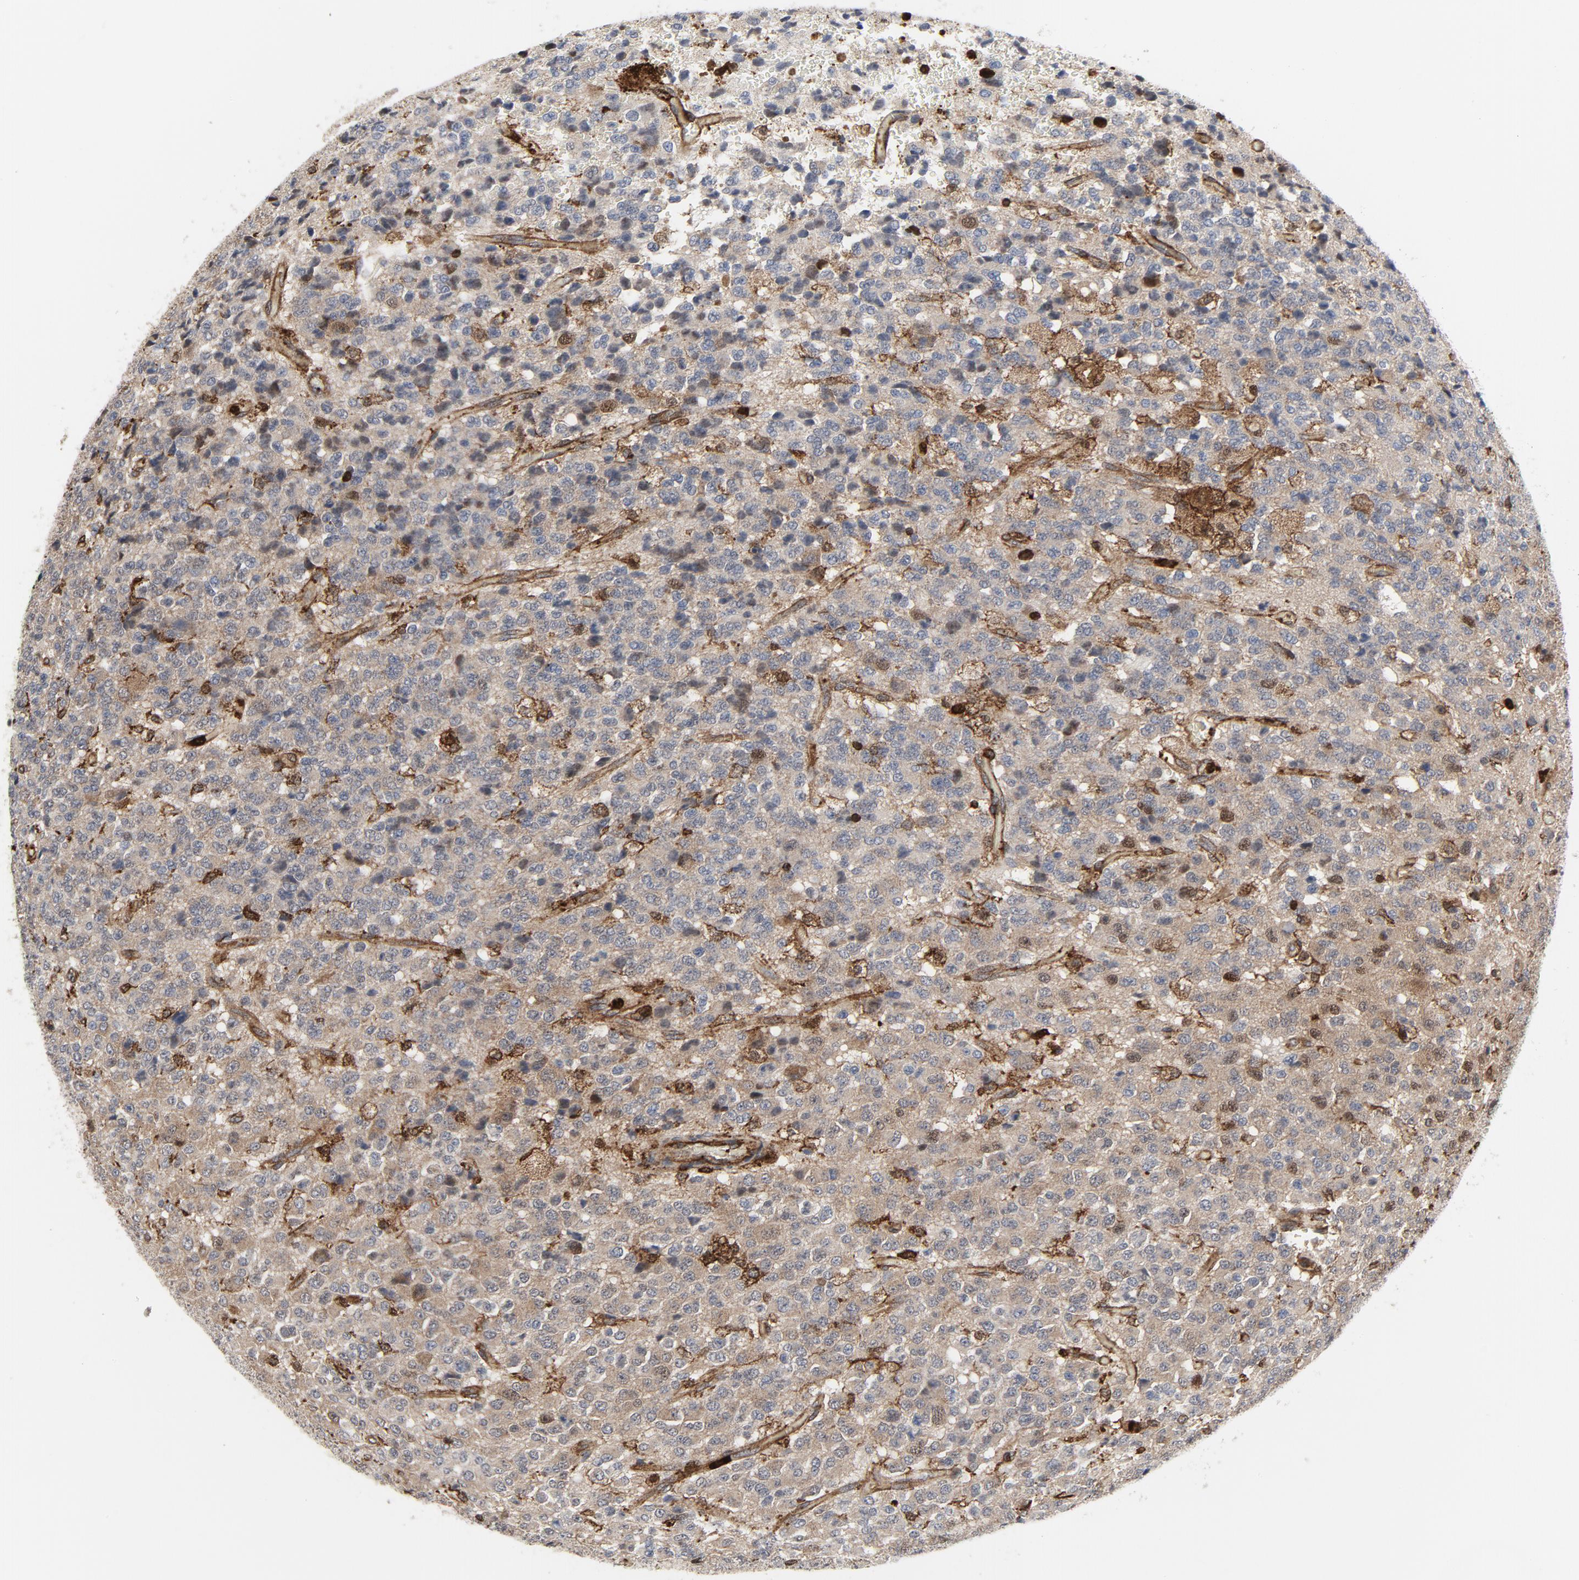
{"staining": {"intensity": "weak", "quantity": ">75%", "location": "cytoplasmic/membranous"}, "tissue": "glioma", "cell_type": "Tumor cells", "image_type": "cancer", "snomed": [{"axis": "morphology", "description": "Glioma, malignant, High grade"}, {"axis": "topography", "description": "pancreas cauda"}], "caption": "The image demonstrates a brown stain indicating the presence of a protein in the cytoplasmic/membranous of tumor cells in glioma.", "gene": "YES1", "patient": {"sex": "male", "age": 60}}